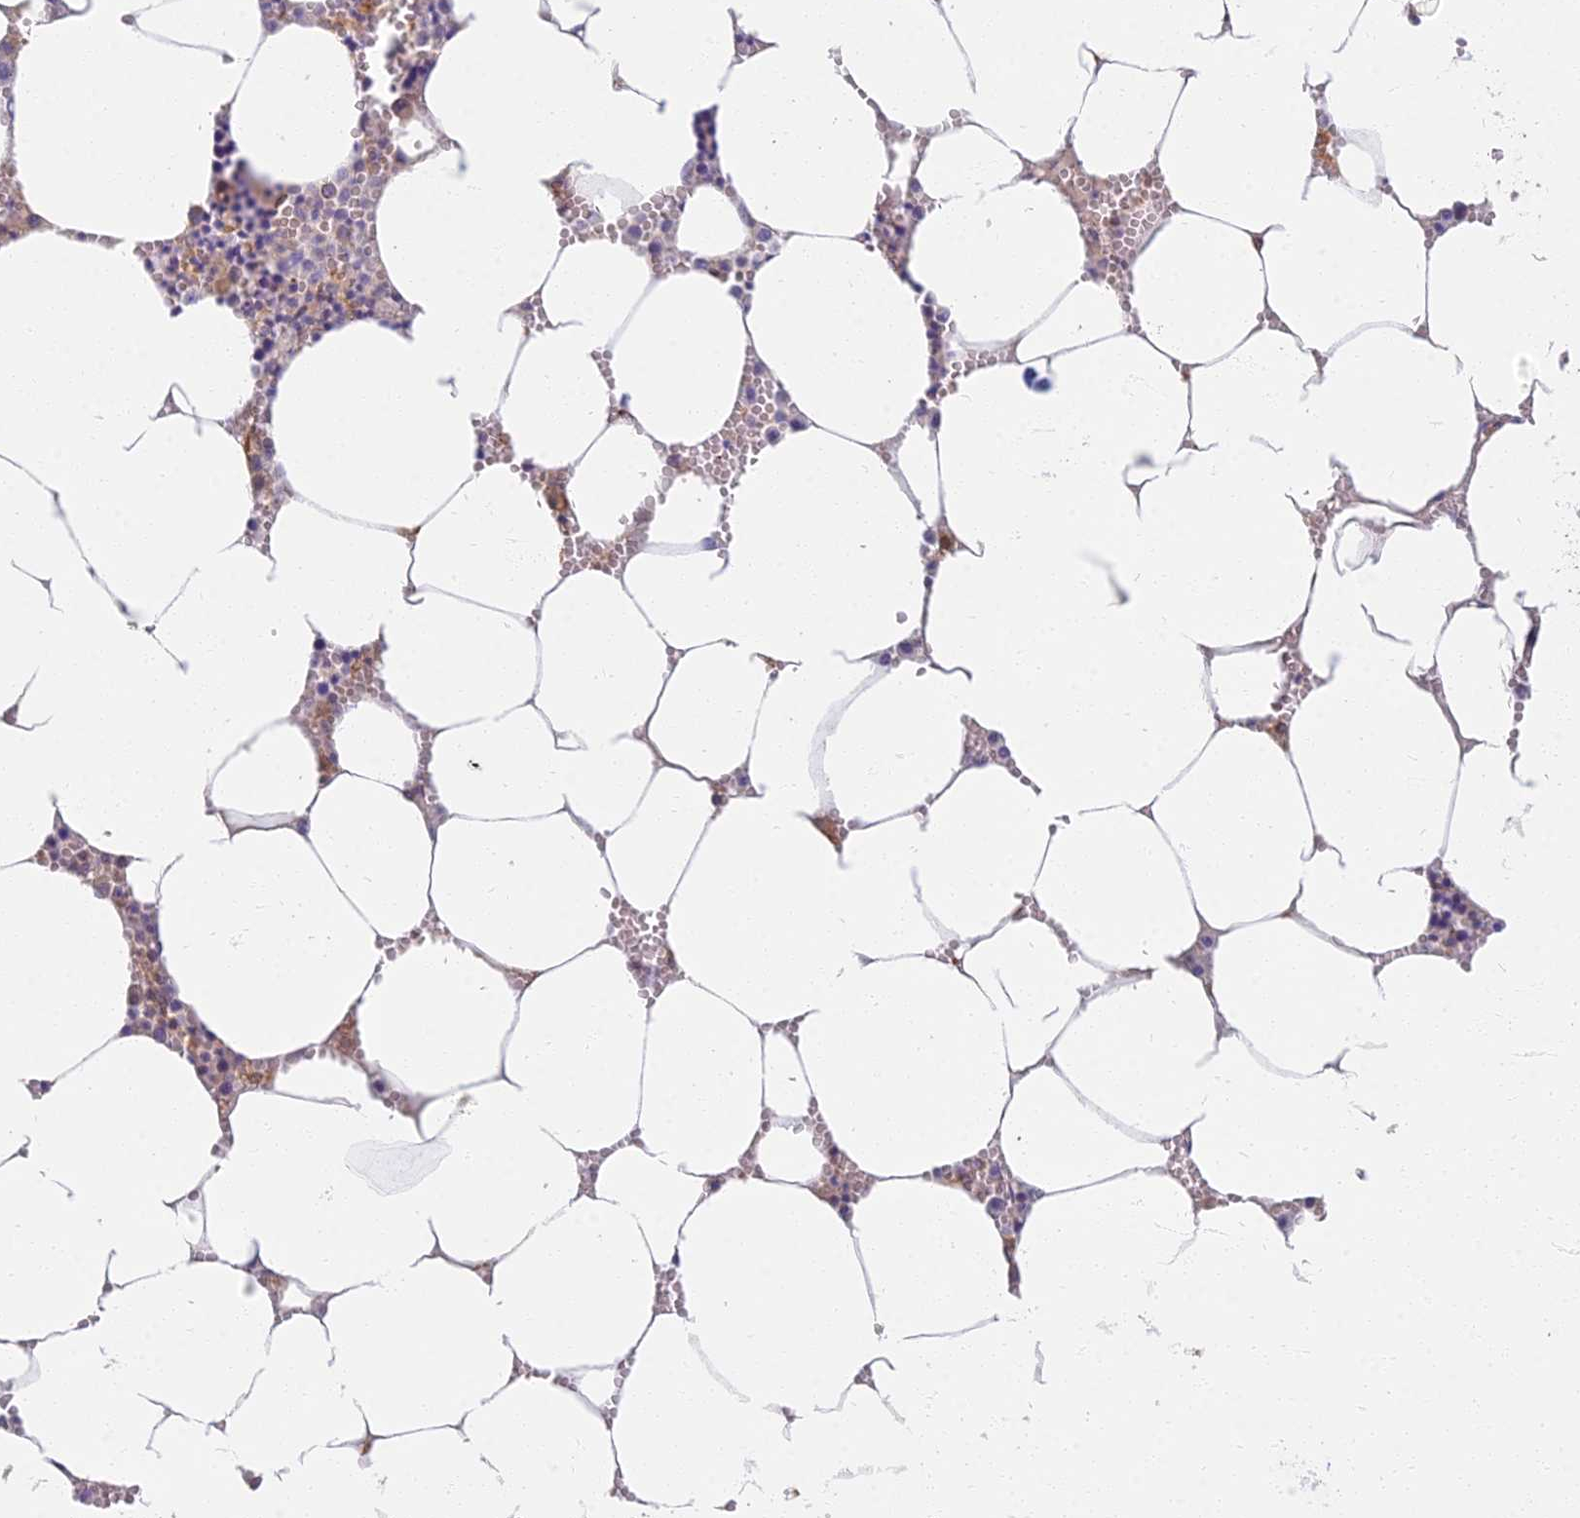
{"staining": {"intensity": "weak", "quantity": "25%-75%", "location": "cytoplasmic/membranous"}, "tissue": "bone marrow", "cell_type": "Hematopoietic cells", "image_type": "normal", "snomed": [{"axis": "morphology", "description": "Normal tissue, NOS"}, {"axis": "topography", "description": "Bone marrow"}], "caption": "Immunohistochemical staining of benign bone marrow reveals low levels of weak cytoplasmic/membranous staining in about 25%-75% of hematopoietic cells. Using DAB (3,3'-diaminobenzidine) (brown) and hematoxylin (blue) stains, captured at high magnification using brightfield microscopy.", "gene": "RBSN", "patient": {"sex": "male", "age": 70}}